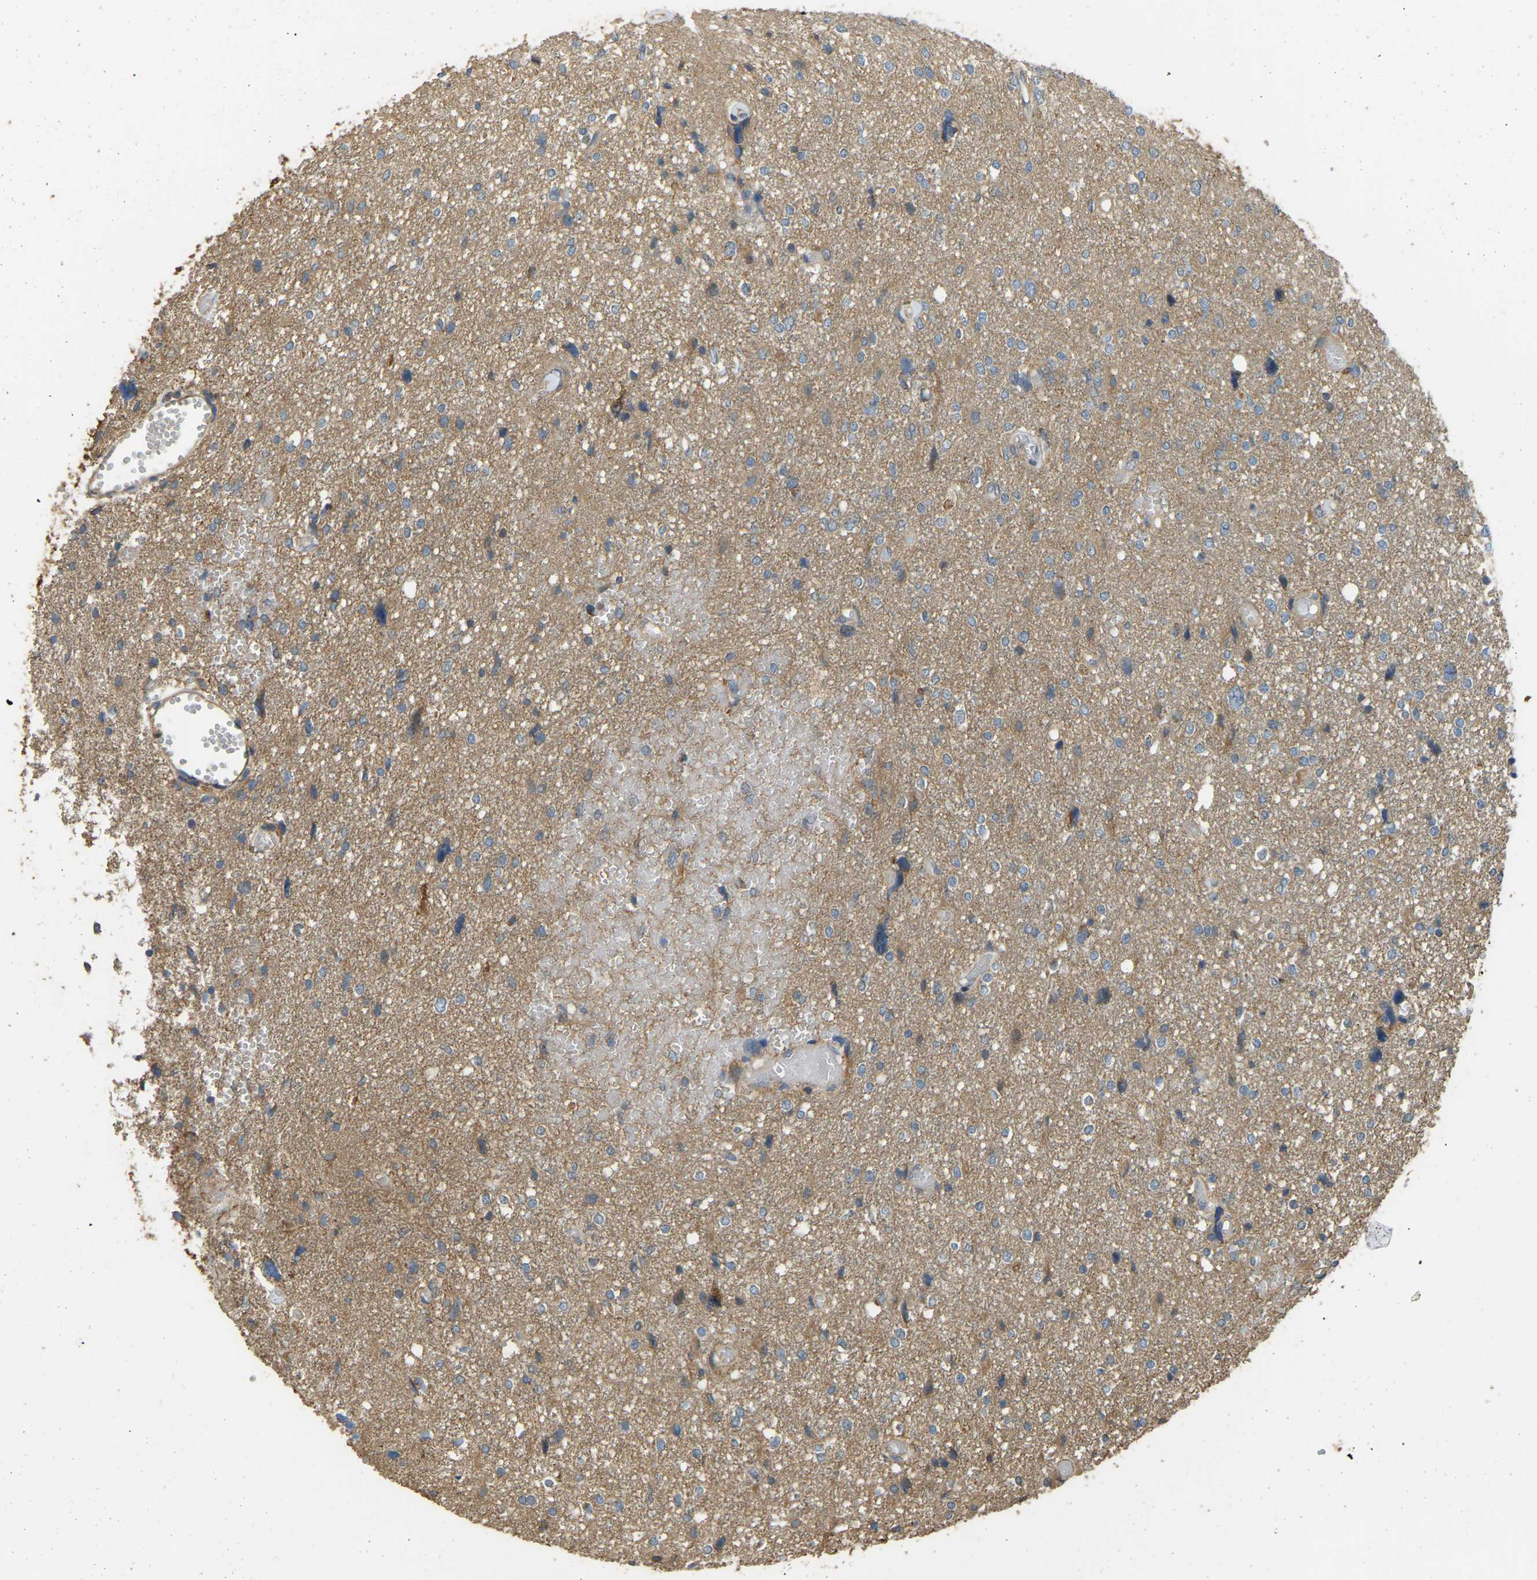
{"staining": {"intensity": "moderate", "quantity": ">75%", "location": "cytoplasmic/membranous"}, "tissue": "glioma", "cell_type": "Tumor cells", "image_type": "cancer", "snomed": [{"axis": "morphology", "description": "Glioma, malignant, High grade"}, {"axis": "topography", "description": "Brain"}], "caption": "Immunohistochemical staining of glioma exhibits medium levels of moderate cytoplasmic/membranous staining in about >75% of tumor cells. (DAB = brown stain, brightfield microscopy at high magnification).", "gene": "GNG2", "patient": {"sex": "female", "age": 59}}